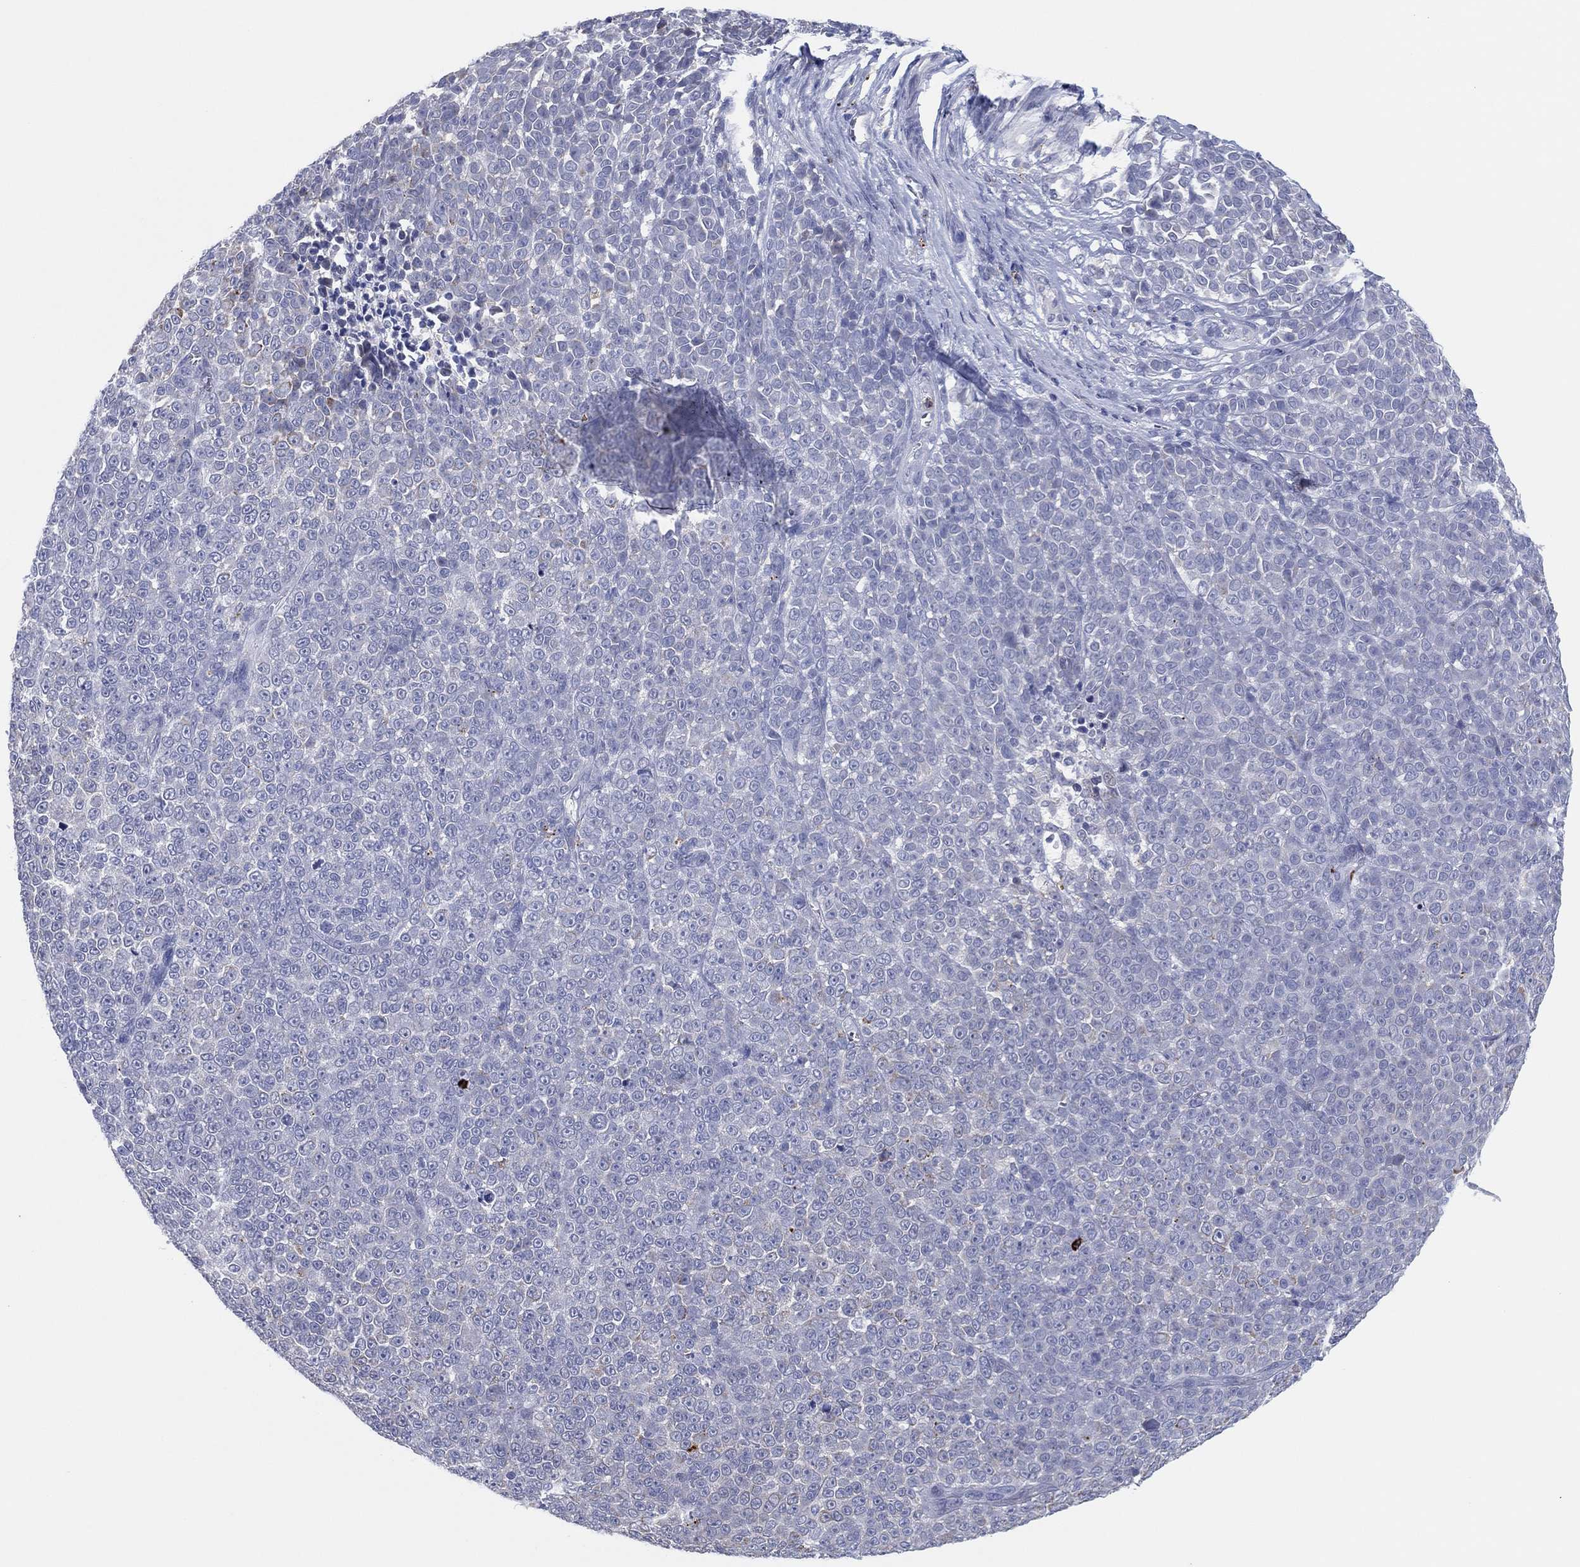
{"staining": {"intensity": "negative", "quantity": "none", "location": "none"}, "tissue": "melanoma", "cell_type": "Tumor cells", "image_type": "cancer", "snomed": [{"axis": "morphology", "description": "Malignant melanoma, NOS"}, {"axis": "topography", "description": "Skin"}], "caption": "Immunohistochemistry (IHC) photomicrograph of melanoma stained for a protein (brown), which shows no positivity in tumor cells. Brightfield microscopy of immunohistochemistry stained with DAB (3,3'-diaminobenzidine) (brown) and hematoxylin (blue), captured at high magnification.", "gene": "PLAC8", "patient": {"sex": "female", "age": 95}}